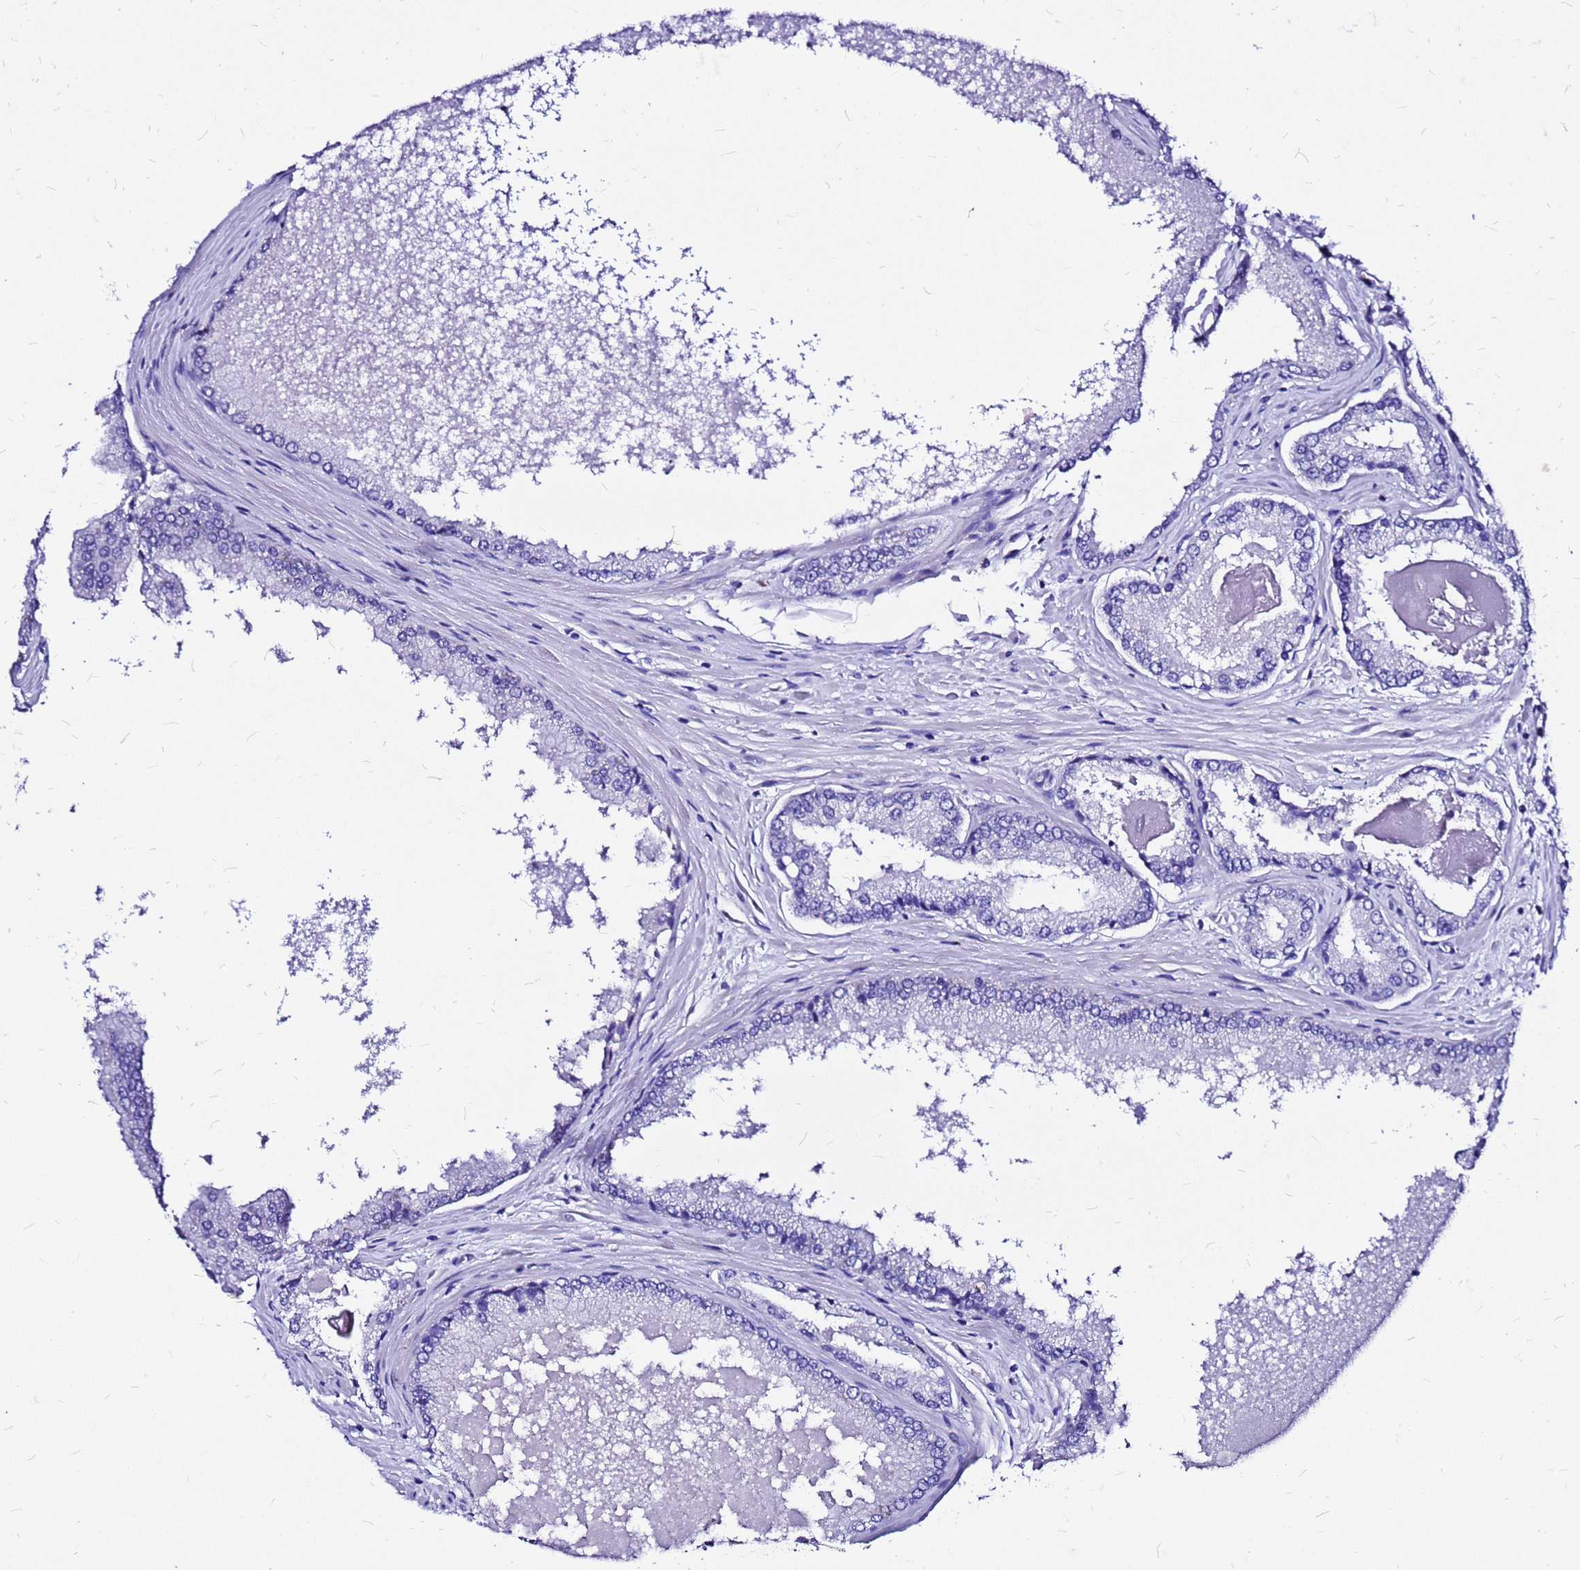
{"staining": {"intensity": "negative", "quantity": "none", "location": "none"}, "tissue": "prostate cancer", "cell_type": "Tumor cells", "image_type": "cancer", "snomed": [{"axis": "morphology", "description": "Adenocarcinoma, Low grade"}, {"axis": "topography", "description": "Prostate"}], "caption": "Immunohistochemistry micrograph of prostate cancer stained for a protein (brown), which displays no staining in tumor cells.", "gene": "HERC4", "patient": {"sex": "male", "age": 68}}